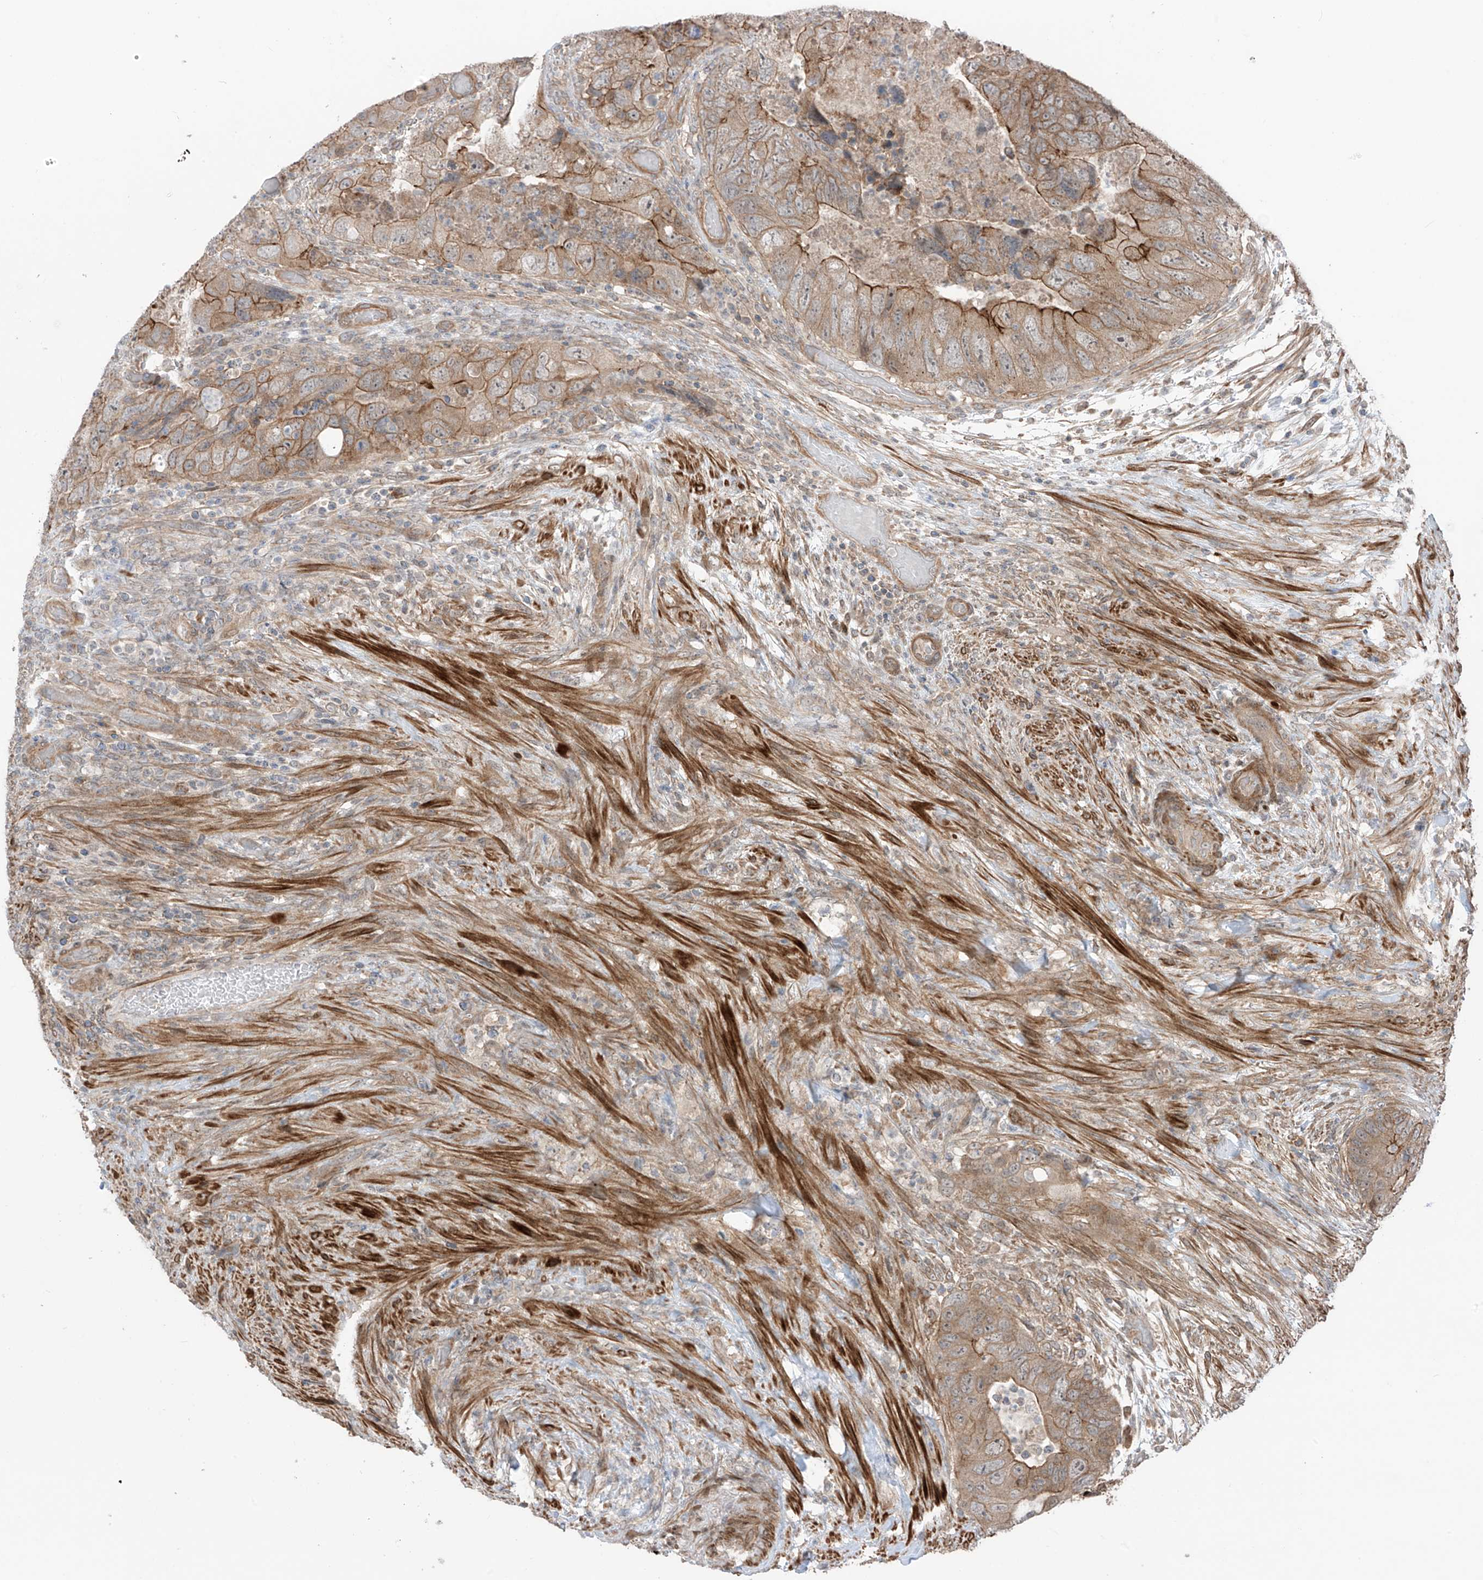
{"staining": {"intensity": "moderate", "quantity": ">75%", "location": "cytoplasmic/membranous"}, "tissue": "colorectal cancer", "cell_type": "Tumor cells", "image_type": "cancer", "snomed": [{"axis": "morphology", "description": "Adenocarcinoma, NOS"}, {"axis": "topography", "description": "Rectum"}], "caption": "Adenocarcinoma (colorectal) stained with DAB (3,3'-diaminobenzidine) immunohistochemistry displays medium levels of moderate cytoplasmic/membranous staining in about >75% of tumor cells. The staining was performed using DAB (3,3'-diaminobenzidine) to visualize the protein expression in brown, while the nuclei were stained in blue with hematoxylin (Magnification: 20x).", "gene": "LRRC74A", "patient": {"sex": "male", "age": 63}}